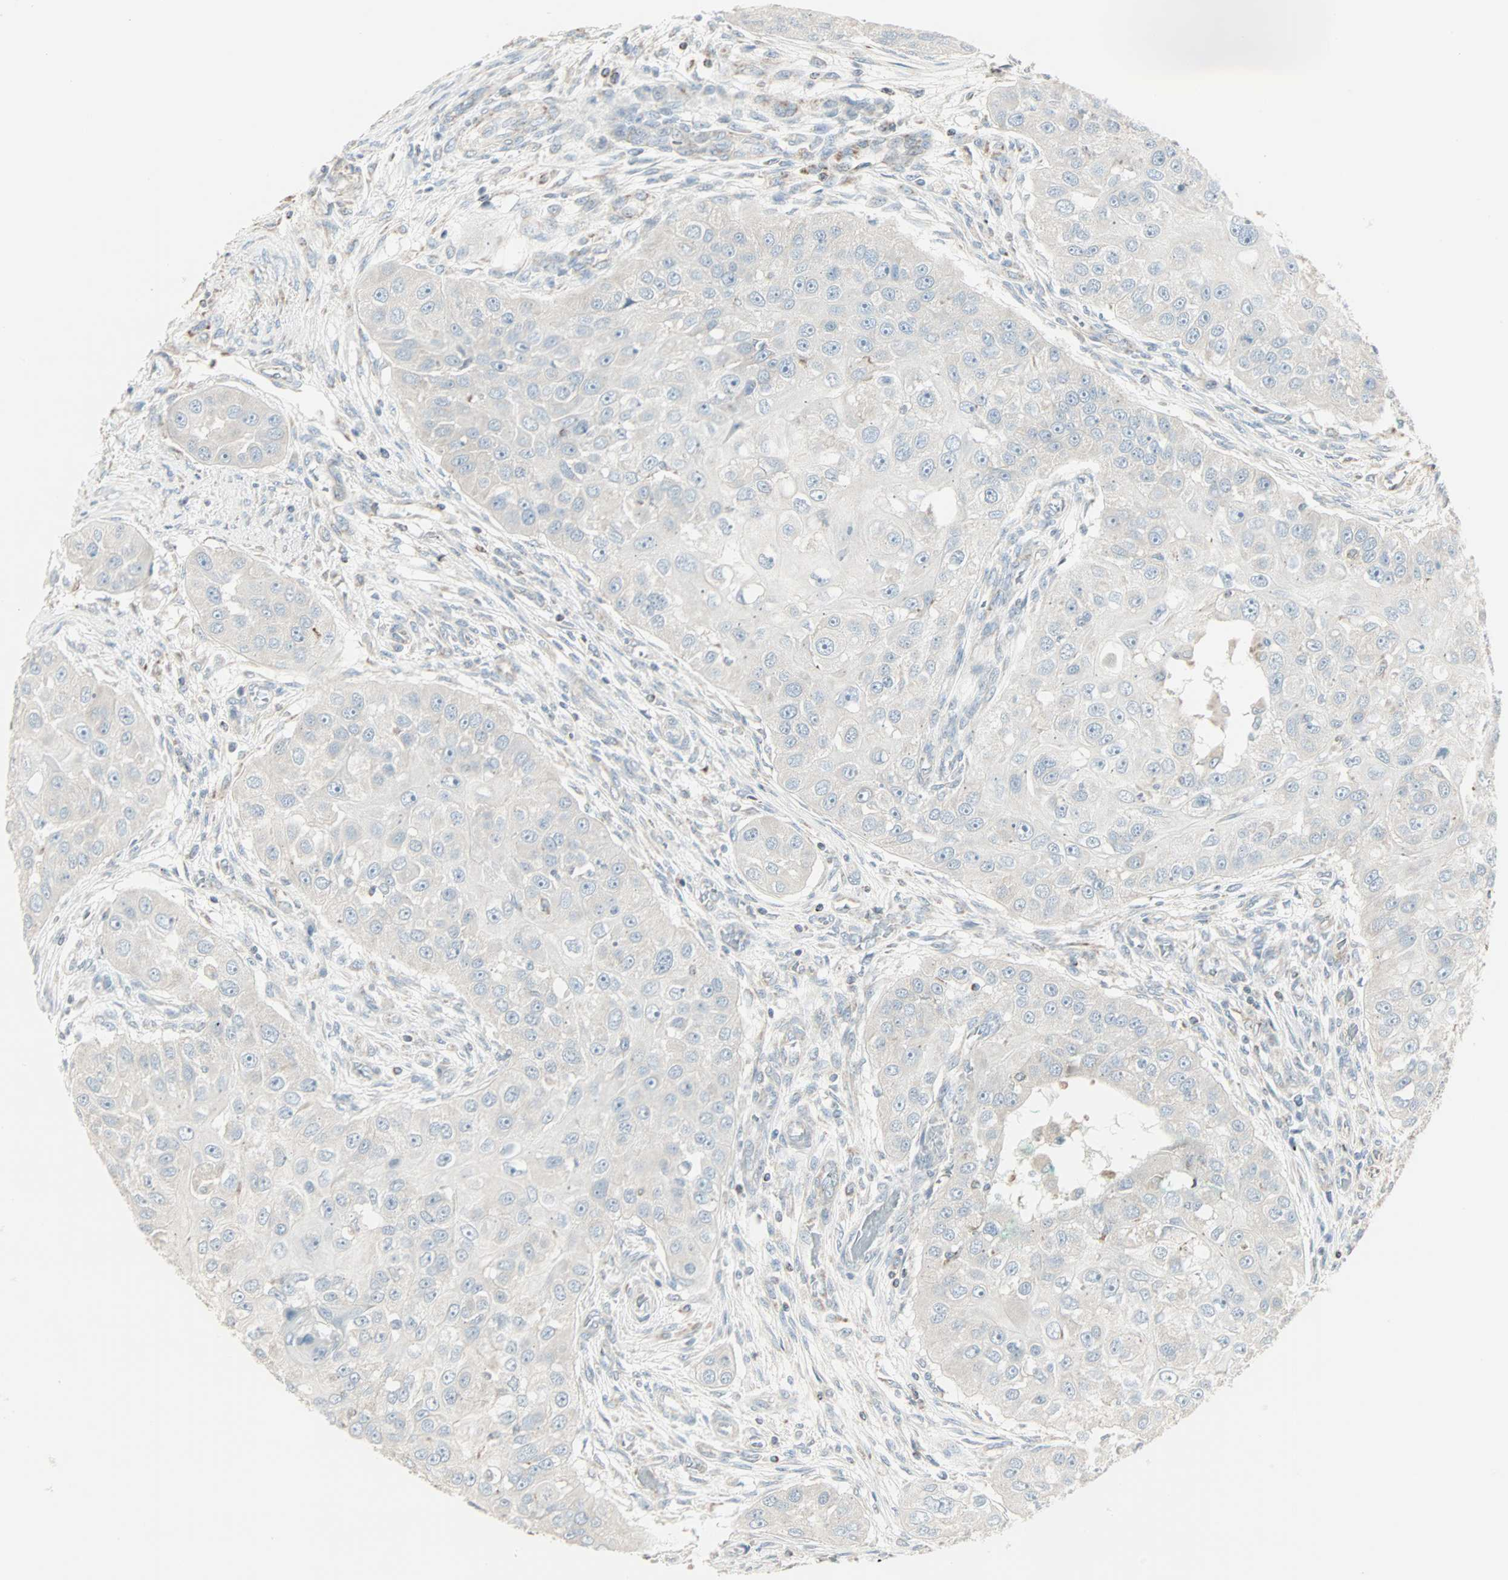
{"staining": {"intensity": "negative", "quantity": "none", "location": "none"}, "tissue": "head and neck cancer", "cell_type": "Tumor cells", "image_type": "cancer", "snomed": [{"axis": "morphology", "description": "Normal tissue, NOS"}, {"axis": "morphology", "description": "Squamous cell carcinoma, NOS"}, {"axis": "topography", "description": "Skeletal muscle"}, {"axis": "topography", "description": "Head-Neck"}], "caption": "Immunohistochemistry (IHC) of human head and neck squamous cell carcinoma exhibits no positivity in tumor cells.", "gene": "IDH2", "patient": {"sex": "male", "age": 51}}